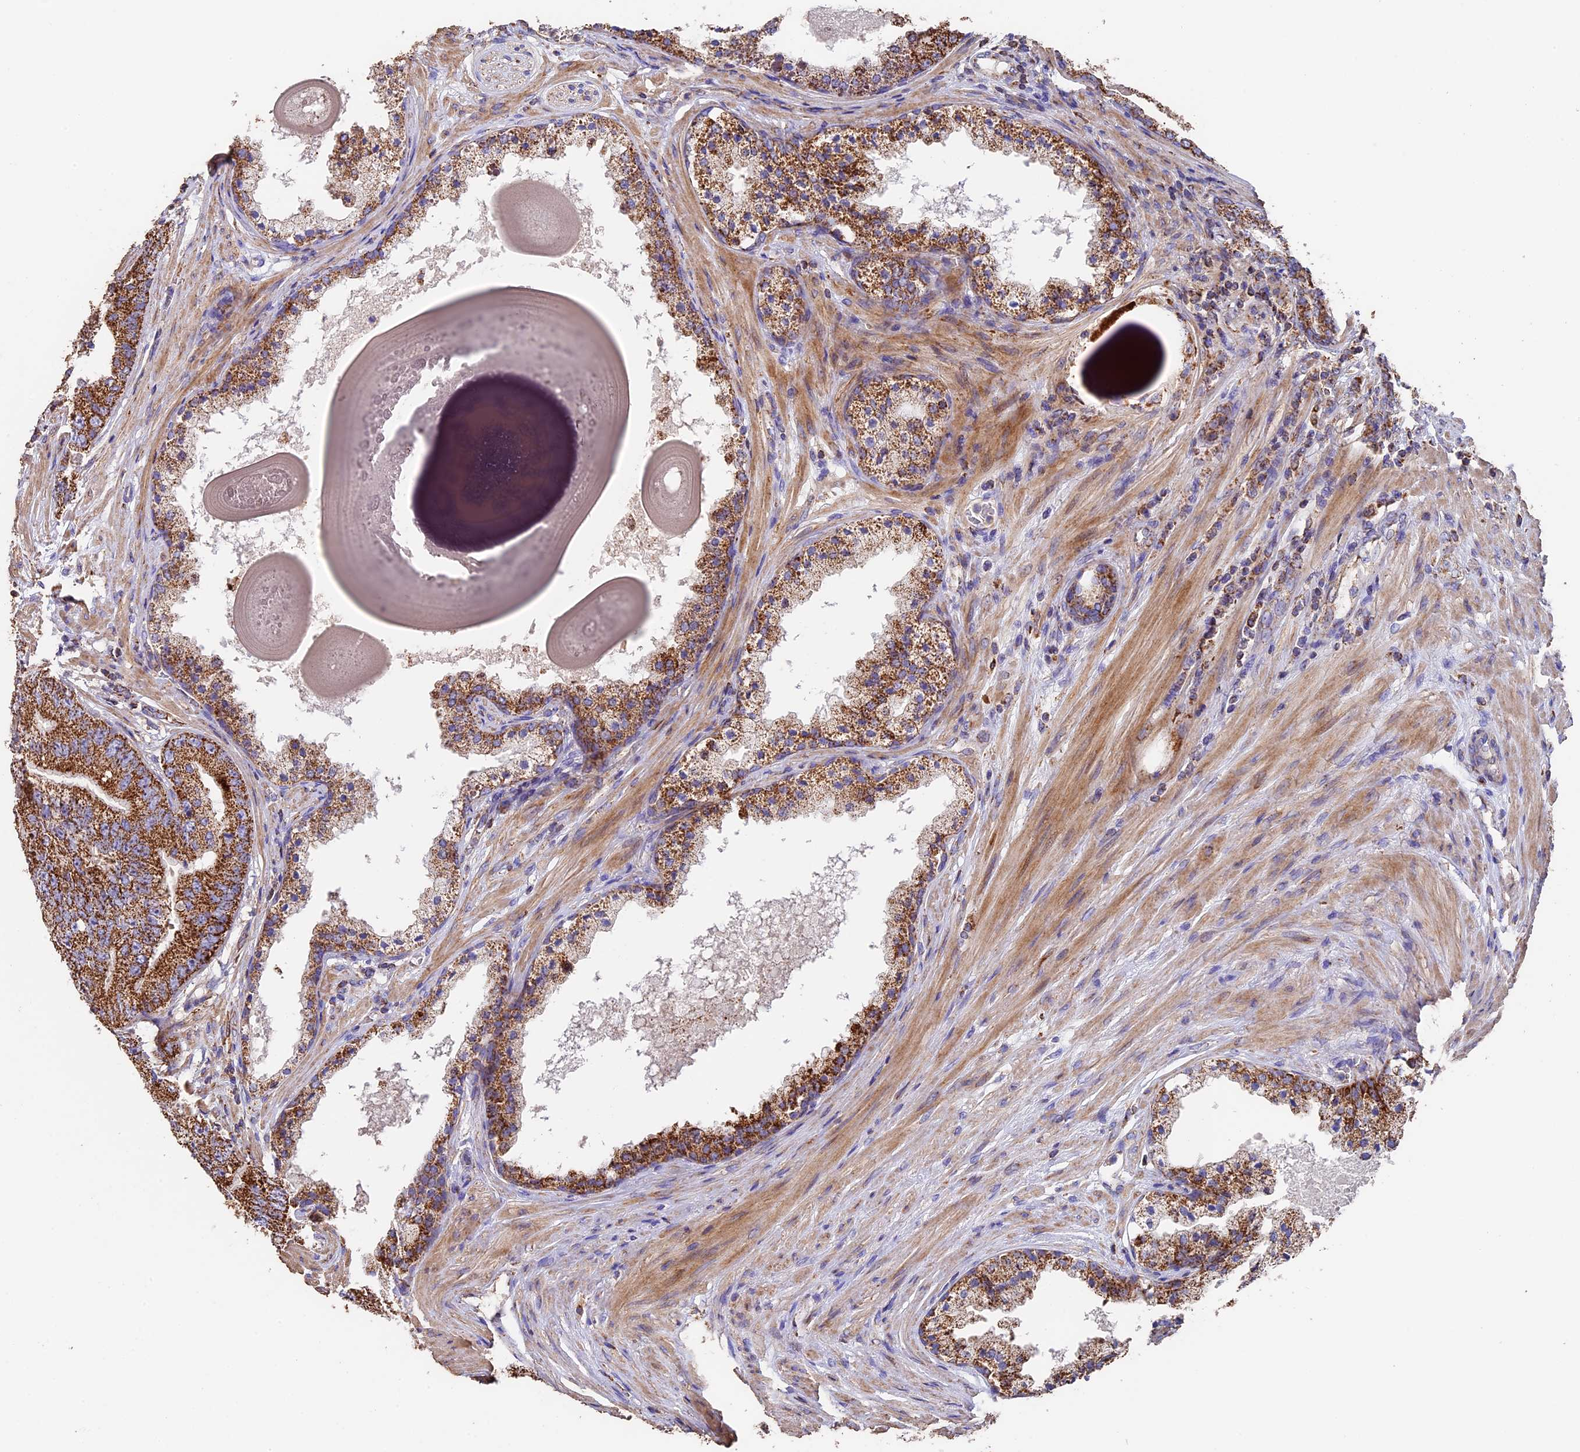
{"staining": {"intensity": "strong", "quantity": ">75%", "location": "cytoplasmic/membranous"}, "tissue": "prostate cancer", "cell_type": "Tumor cells", "image_type": "cancer", "snomed": [{"axis": "morphology", "description": "Adenocarcinoma, High grade"}, {"axis": "topography", "description": "Prostate"}], "caption": "Approximately >75% of tumor cells in human prostate cancer (adenocarcinoma (high-grade)) show strong cytoplasmic/membranous protein staining as visualized by brown immunohistochemical staining.", "gene": "ADAT1", "patient": {"sex": "male", "age": 70}}